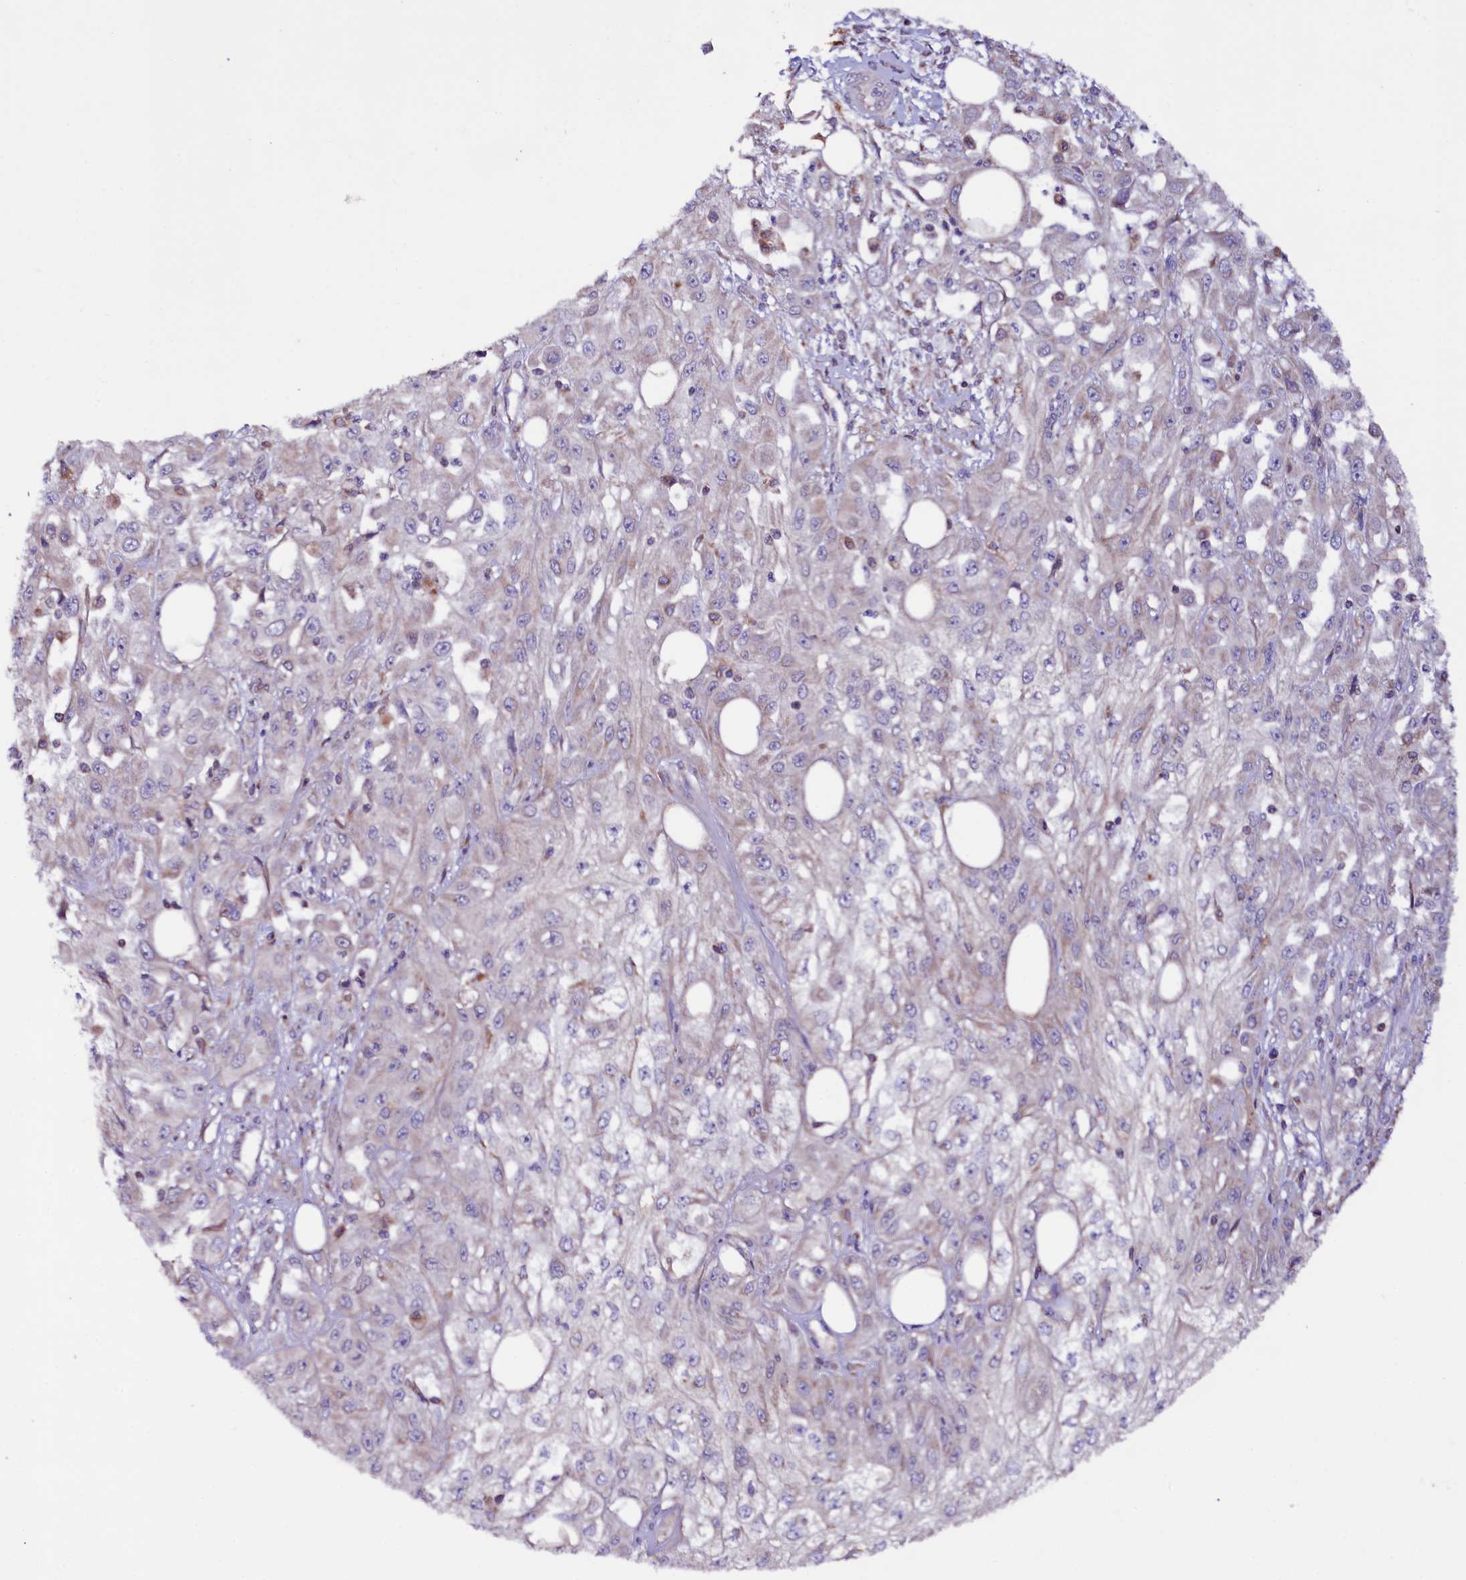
{"staining": {"intensity": "negative", "quantity": "none", "location": "none"}, "tissue": "skin cancer", "cell_type": "Tumor cells", "image_type": "cancer", "snomed": [{"axis": "morphology", "description": "Squamous cell carcinoma, NOS"}, {"axis": "morphology", "description": "Squamous cell carcinoma, metastatic, NOS"}, {"axis": "topography", "description": "Skin"}, {"axis": "topography", "description": "Lymph node"}], "caption": "This is an immunohistochemistry (IHC) image of metastatic squamous cell carcinoma (skin). There is no positivity in tumor cells.", "gene": "ZNF45", "patient": {"sex": "male", "age": 75}}